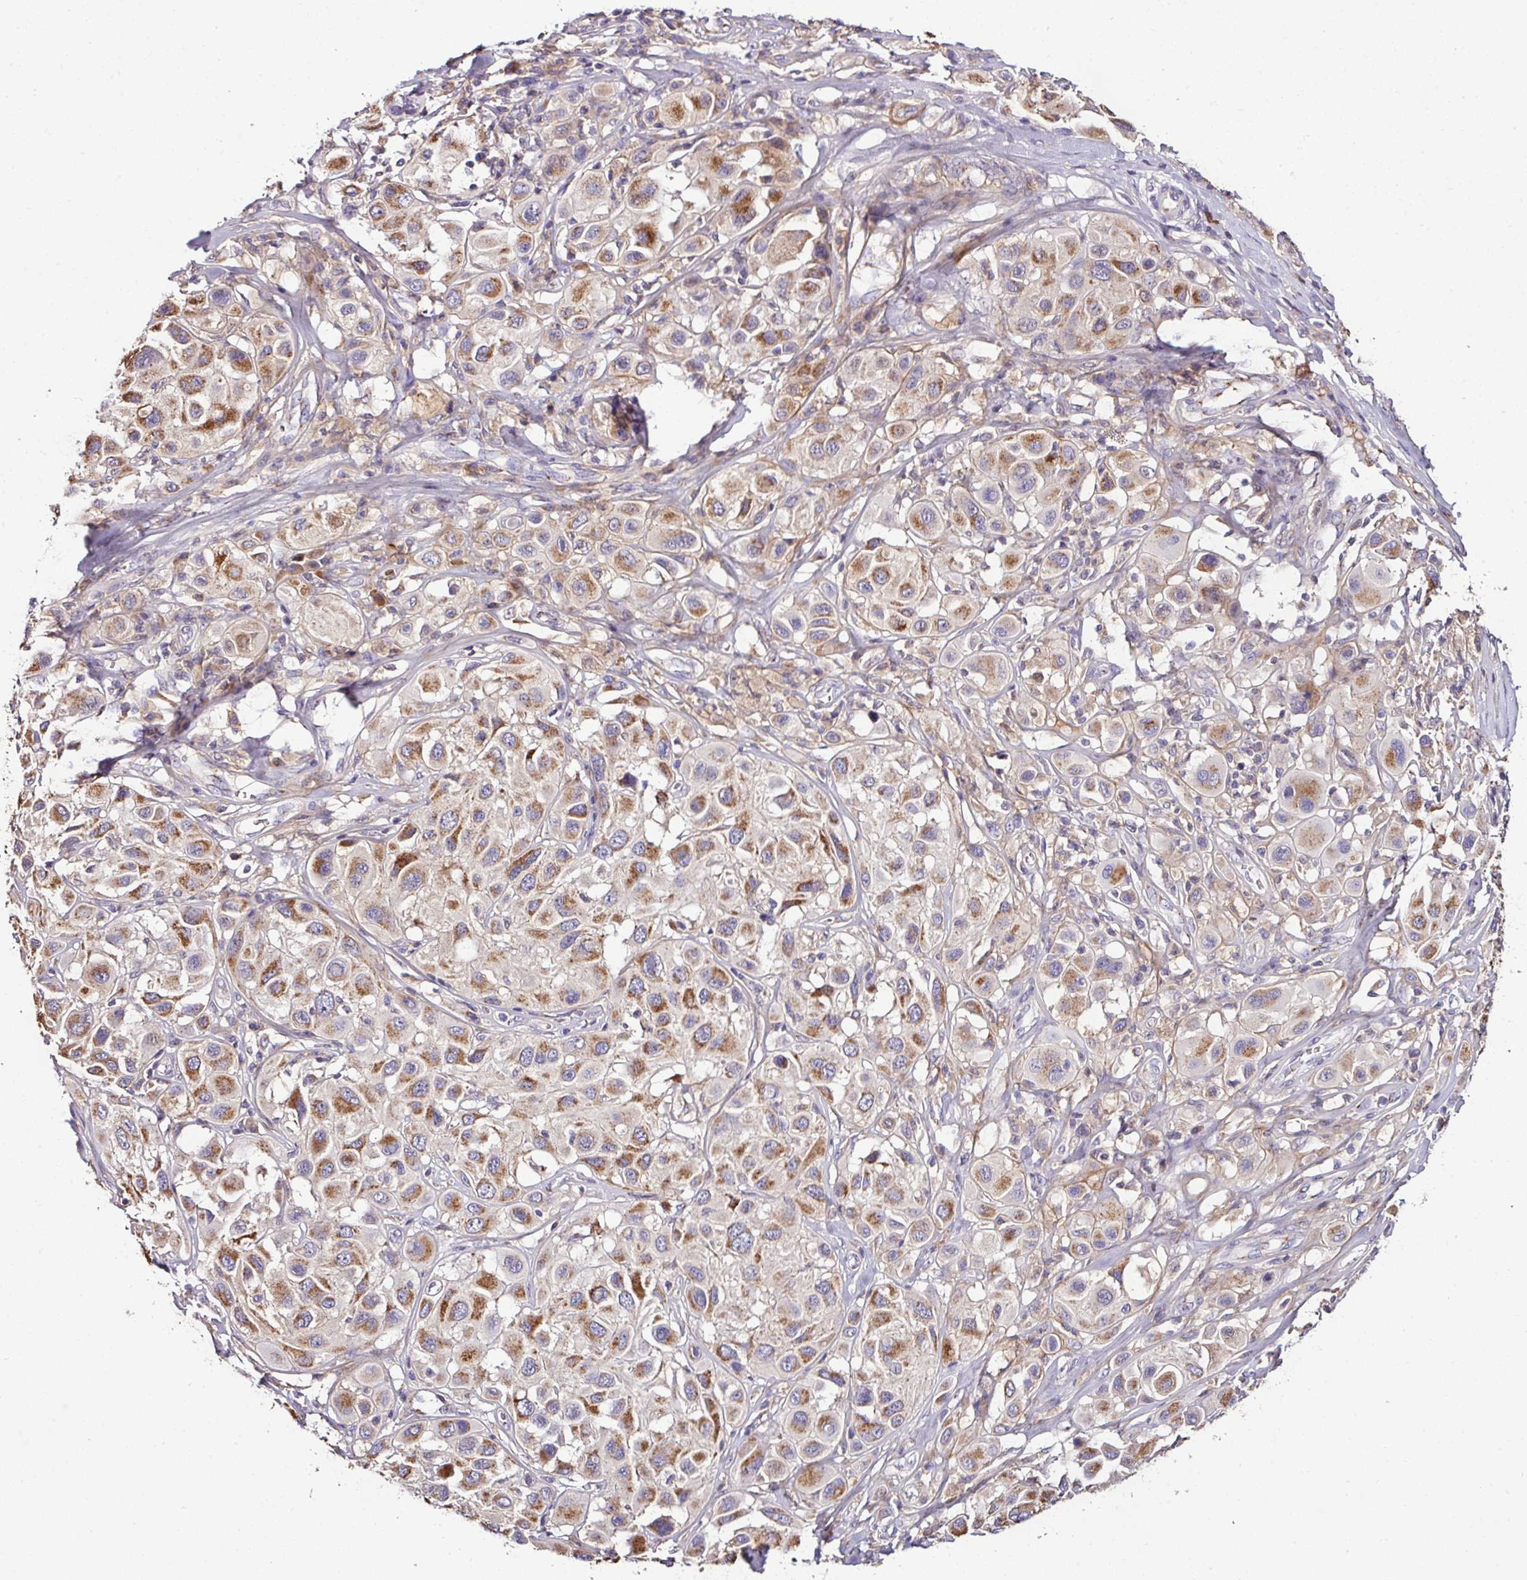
{"staining": {"intensity": "moderate", "quantity": ">75%", "location": "cytoplasmic/membranous"}, "tissue": "melanoma", "cell_type": "Tumor cells", "image_type": "cancer", "snomed": [{"axis": "morphology", "description": "Malignant melanoma, Metastatic site"}, {"axis": "topography", "description": "Skin"}], "caption": "Human melanoma stained with a brown dye exhibits moderate cytoplasmic/membranous positive expression in about >75% of tumor cells.", "gene": "CPD", "patient": {"sex": "male", "age": 41}}